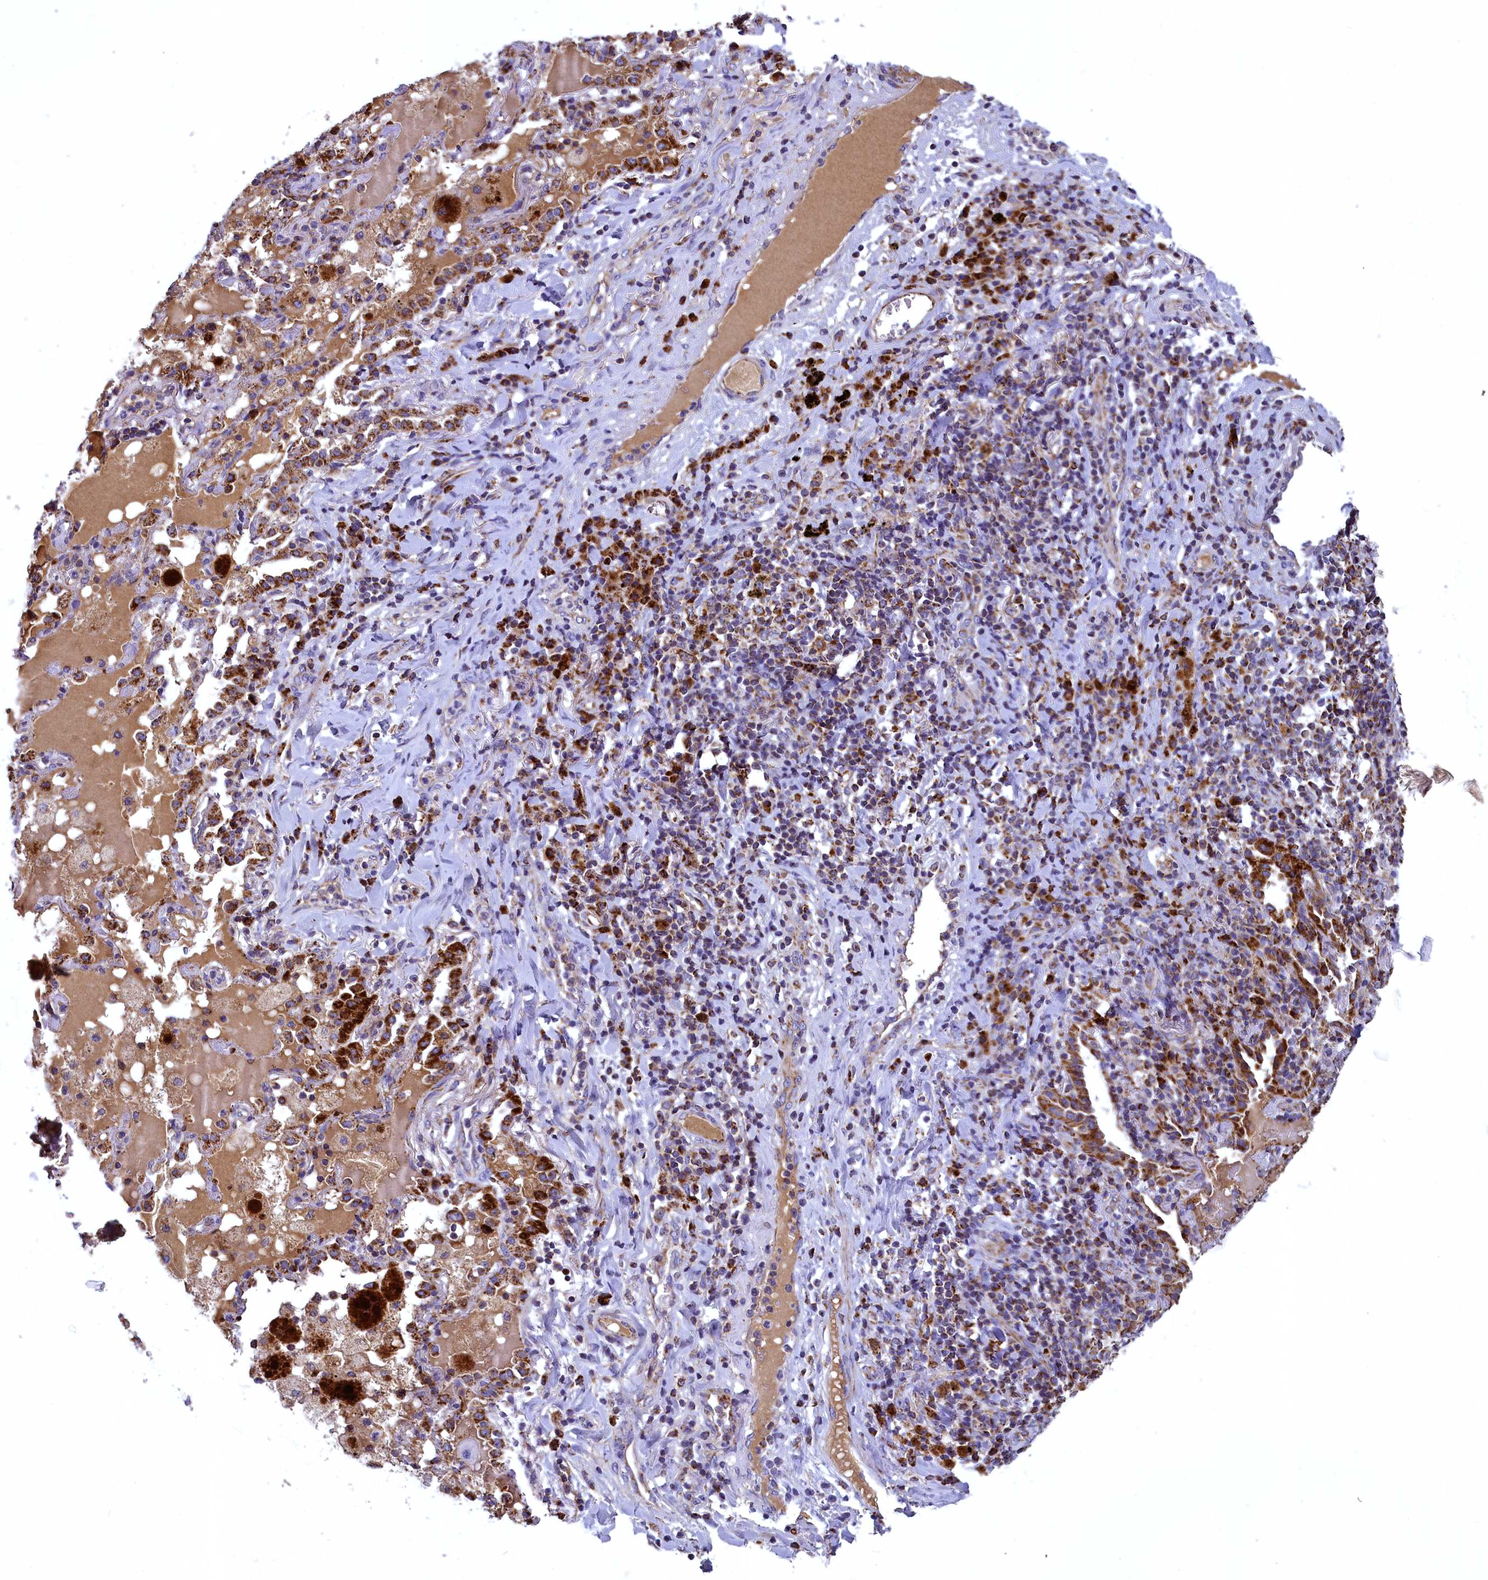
{"staining": {"intensity": "strong", "quantity": ">75%", "location": "cytoplasmic/membranous"}, "tissue": "lung cancer", "cell_type": "Tumor cells", "image_type": "cancer", "snomed": [{"axis": "morphology", "description": "Squamous cell carcinoma, NOS"}, {"axis": "topography", "description": "Lung"}], "caption": "A brown stain shows strong cytoplasmic/membranous positivity of a protein in lung cancer tumor cells. The staining was performed using DAB, with brown indicating positive protein expression. Nuclei are stained blue with hematoxylin.", "gene": "COX17", "patient": {"sex": "female", "age": 63}}